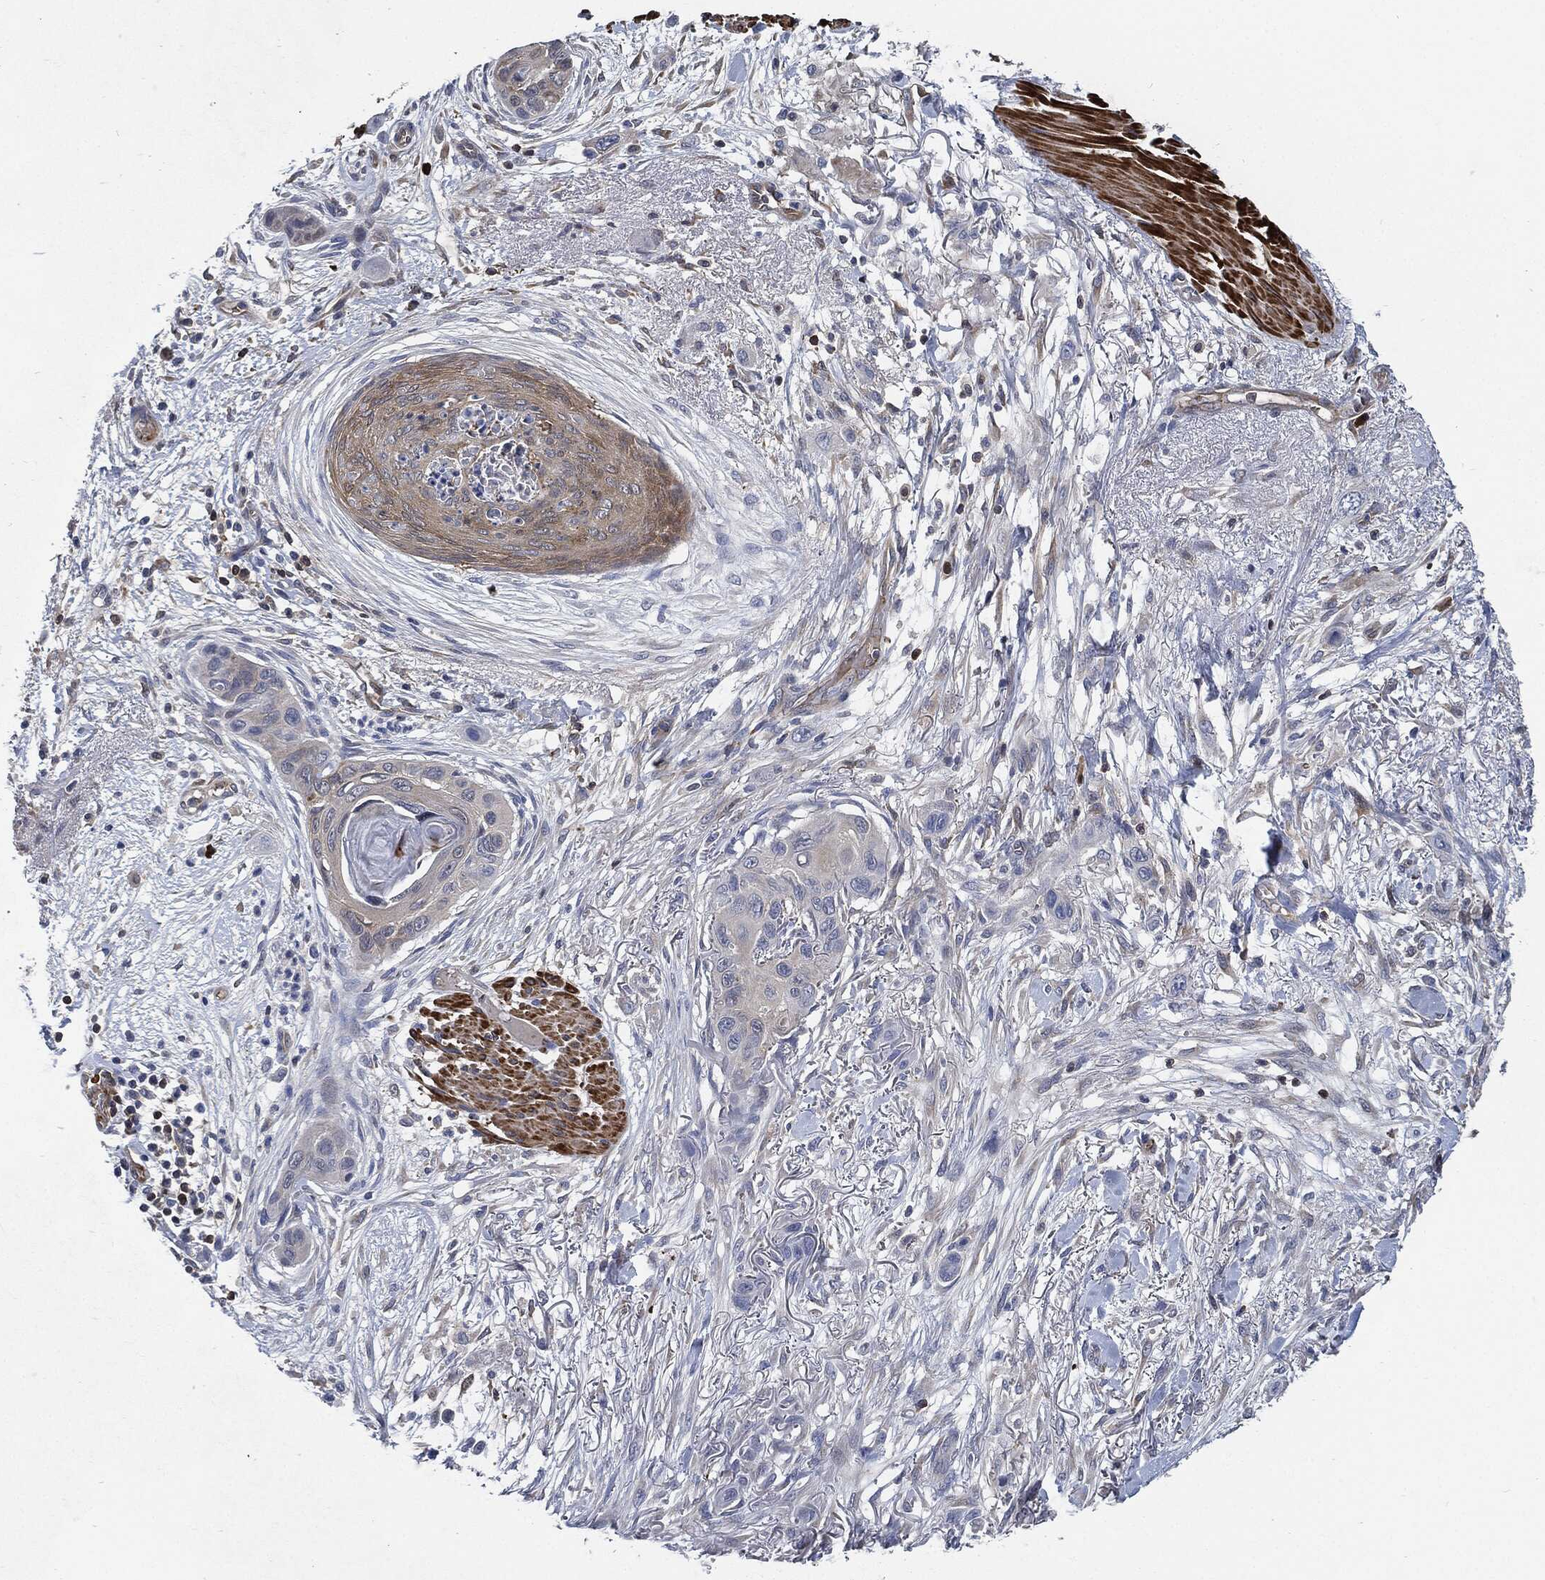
{"staining": {"intensity": "weak", "quantity": "<25%", "location": "cytoplasmic/membranous"}, "tissue": "skin cancer", "cell_type": "Tumor cells", "image_type": "cancer", "snomed": [{"axis": "morphology", "description": "Squamous cell carcinoma, NOS"}, {"axis": "topography", "description": "Skin"}], "caption": "A micrograph of human skin squamous cell carcinoma is negative for staining in tumor cells.", "gene": "PRDX2", "patient": {"sex": "male", "age": 79}}